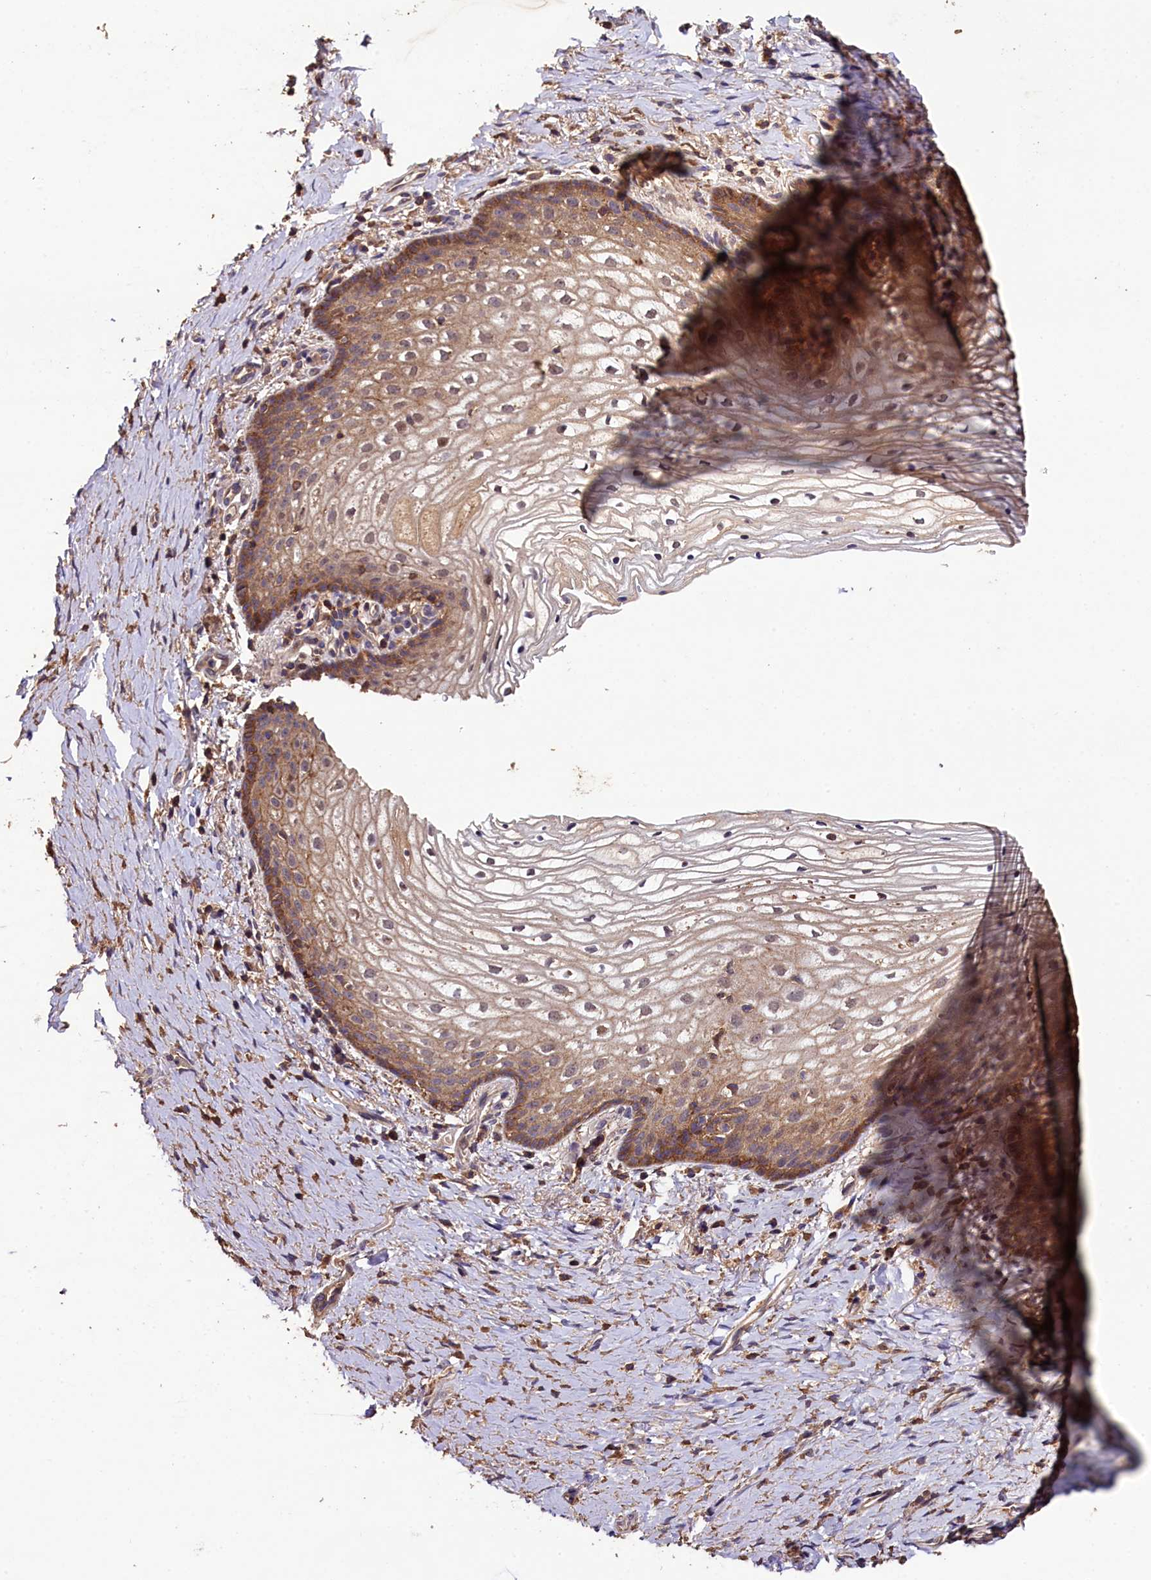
{"staining": {"intensity": "moderate", "quantity": "25%-75%", "location": "cytoplasmic/membranous,nuclear"}, "tissue": "vagina", "cell_type": "Squamous epithelial cells", "image_type": "normal", "snomed": [{"axis": "morphology", "description": "Normal tissue, NOS"}, {"axis": "topography", "description": "Vagina"}], "caption": "Immunohistochemistry (IHC) micrograph of normal vagina: vagina stained using immunohistochemistry (IHC) shows medium levels of moderate protein expression localized specifically in the cytoplasmic/membranous,nuclear of squamous epithelial cells, appearing as a cytoplasmic/membranous,nuclear brown color.", "gene": "PLXNB1", "patient": {"sex": "female", "age": 60}}